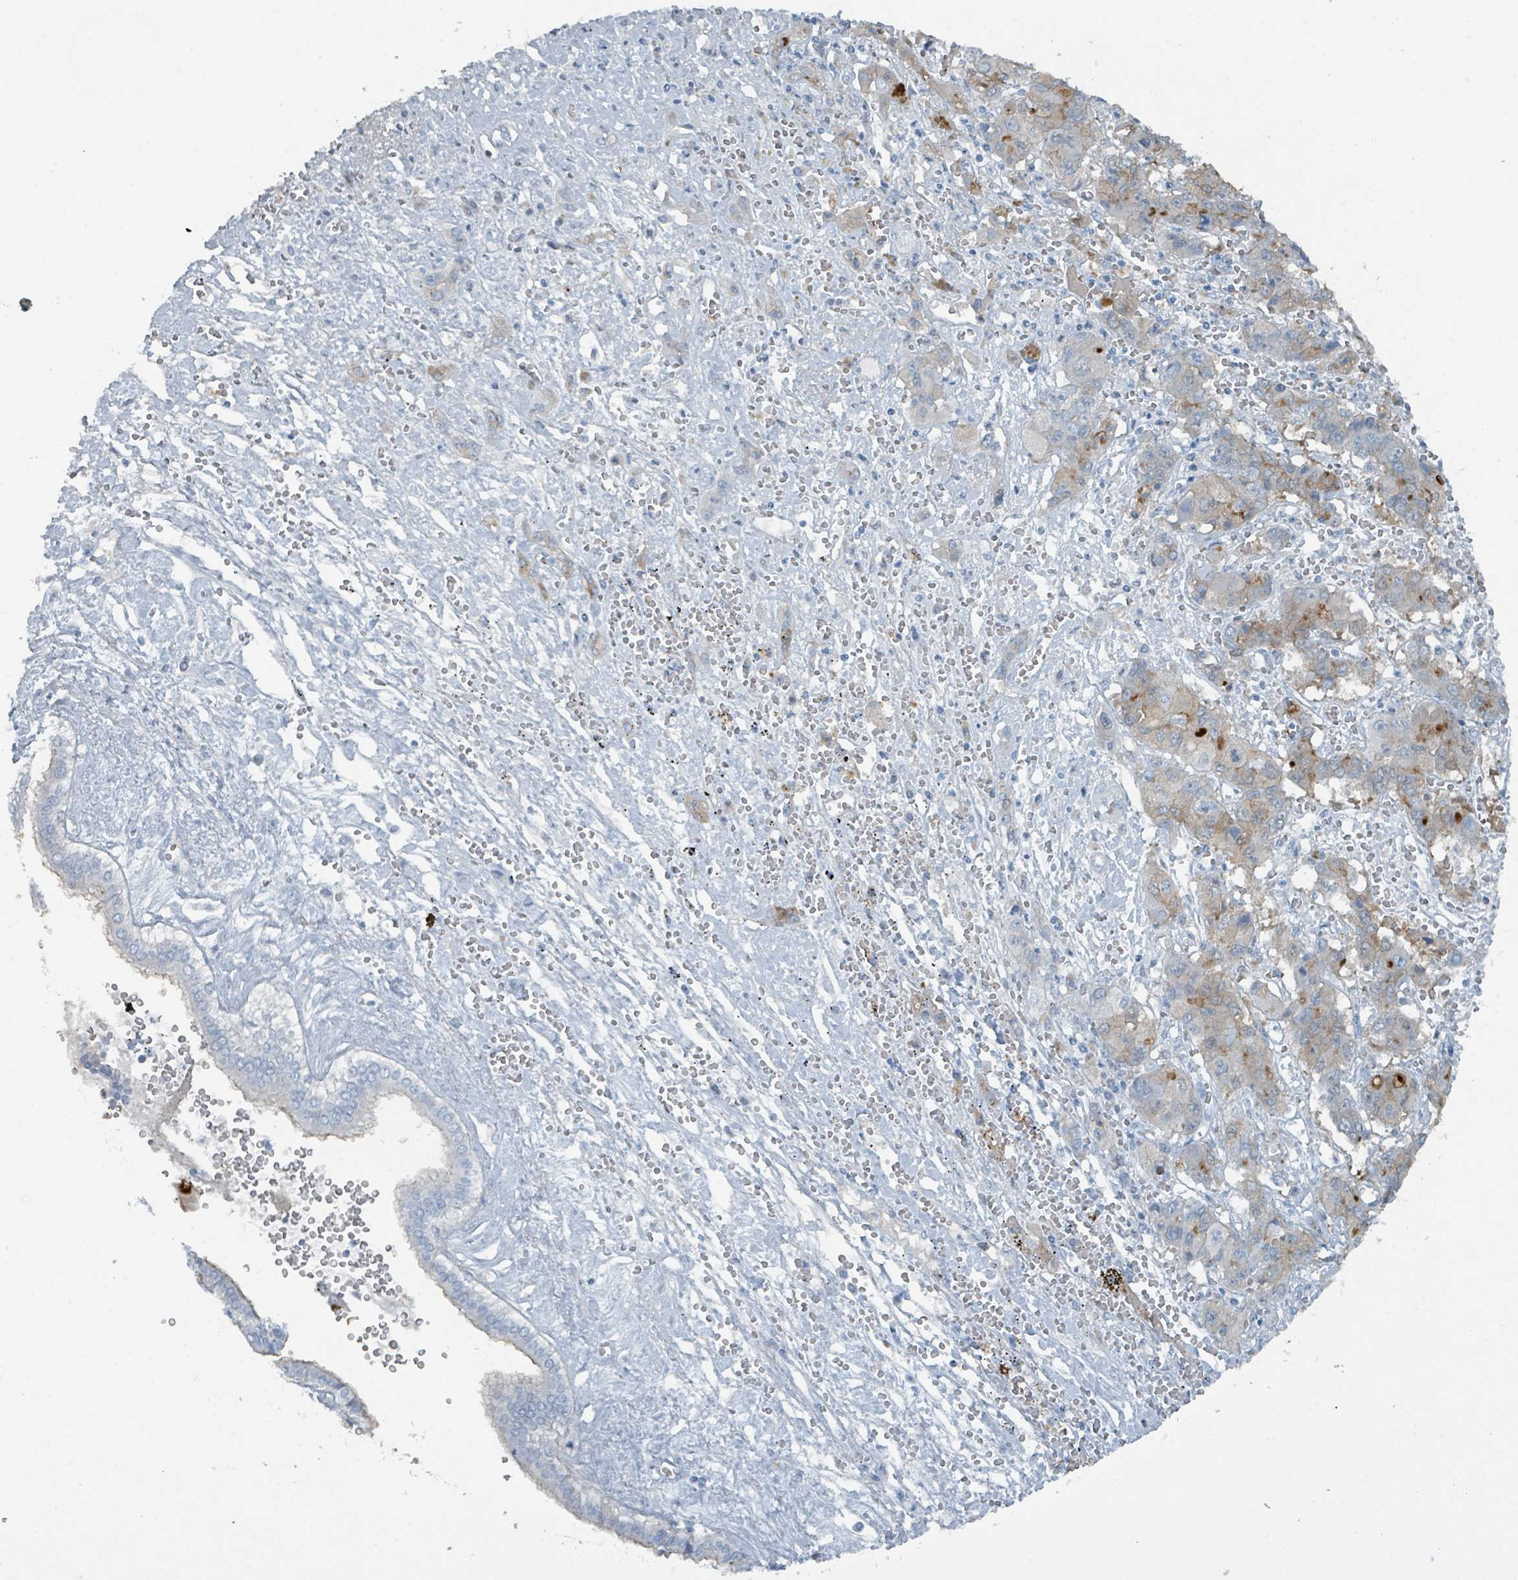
{"staining": {"intensity": "negative", "quantity": "none", "location": "none"}, "tissue": "liver cancer", "cell_type": "Tumor cells", "image_type": "cancer", "snomed": [{"axis": "morphology", "description": "Cholangiocarcinoma"}, {"axis": "topography", "description": "Liver"}], "caption": "DAB (3,3'-diaminobenzidine) immunohistochemical staining of human liver cancer (cholangiocarcinoma) shows no significant positivity in tumor cells.", "gene": "GAMT", "patient": {"sex": "male", "age": 67}}